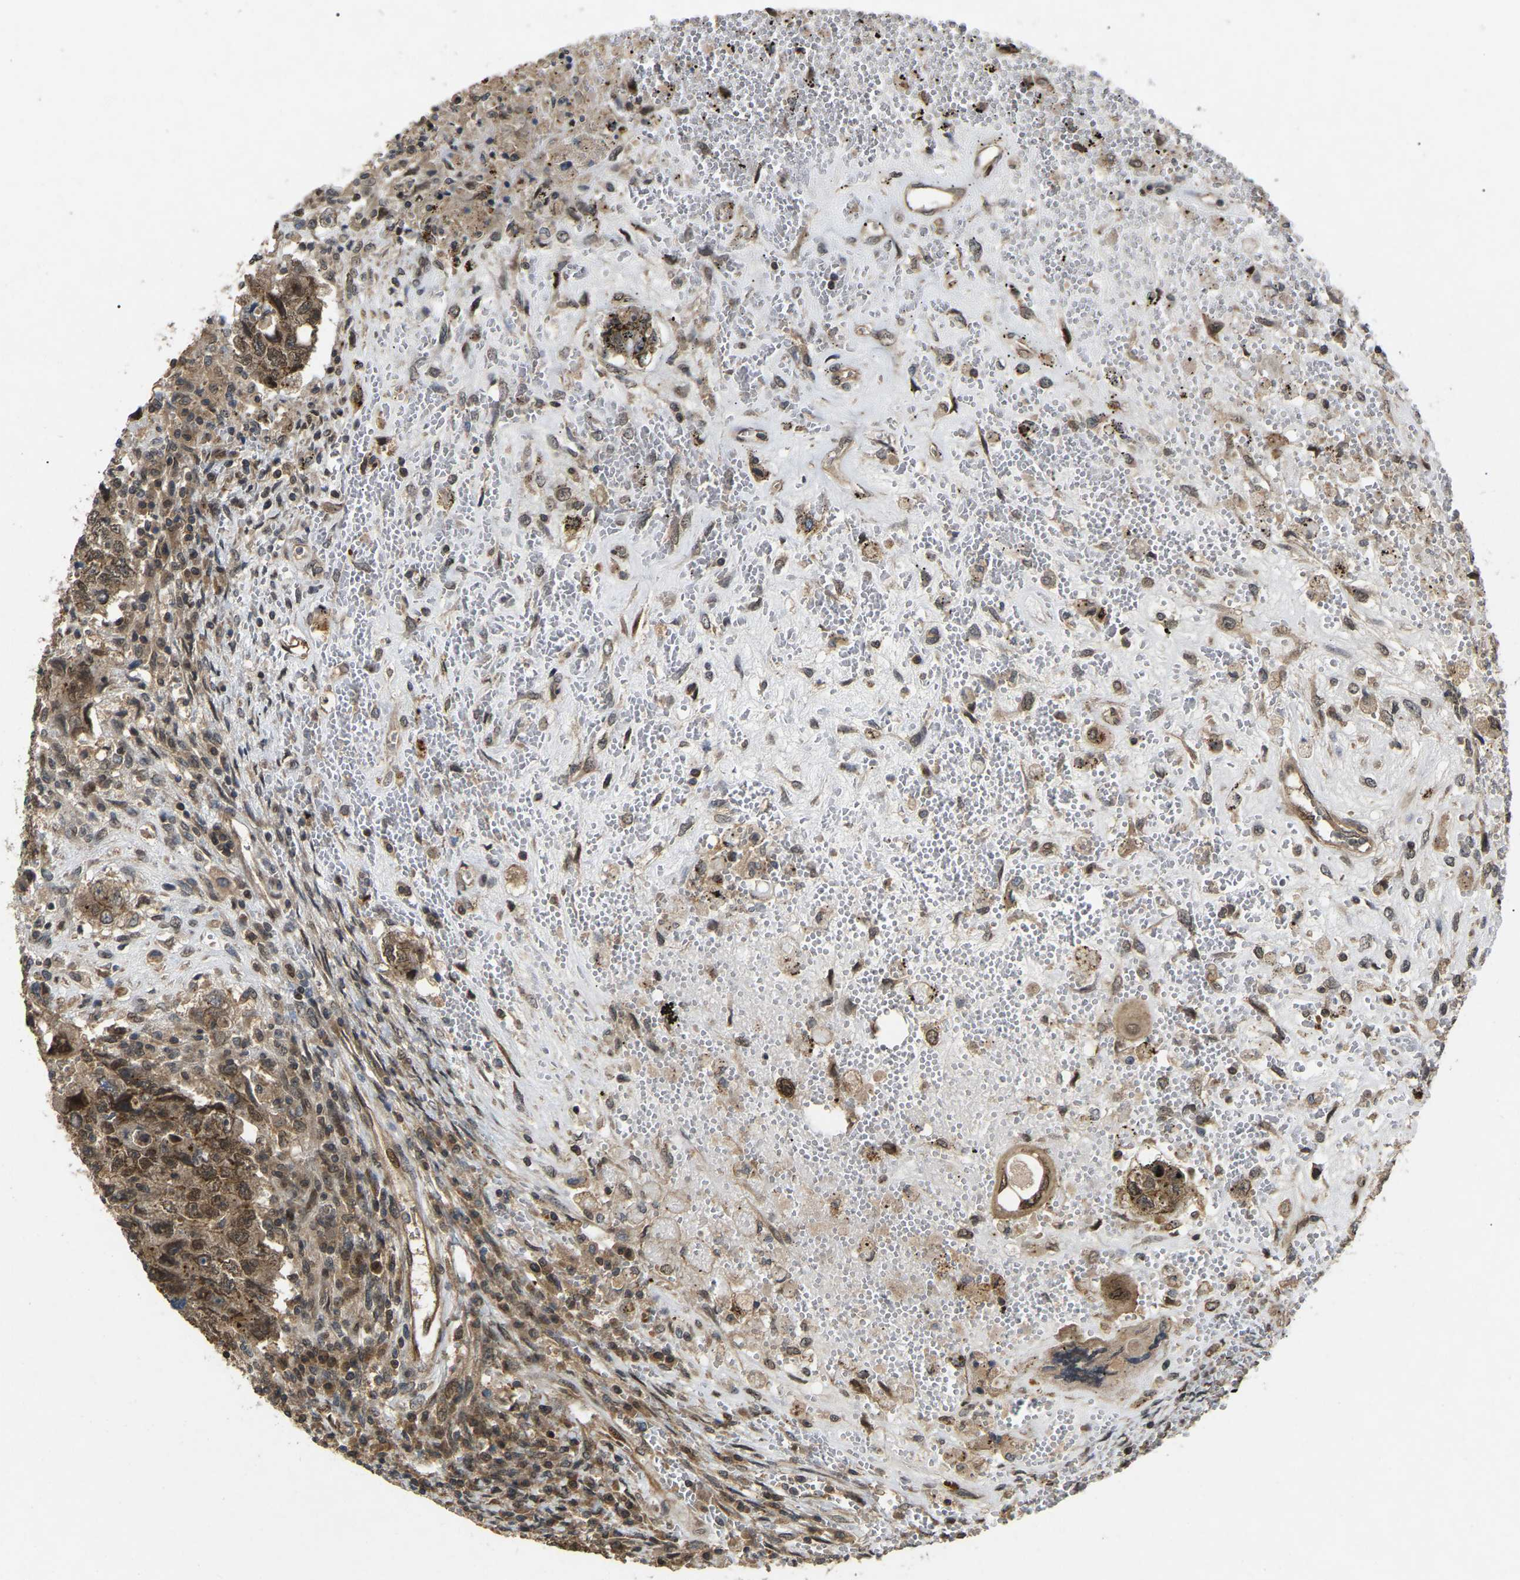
{"staining": {"intensity": "moderate", "quantity": ">75%", "location": "cytoplasmic/membranous,nuclear"}, "tissue": "testis cancer", "cell_type": "Tumor cells", "image_type": "cancer", "snomed": [{"axis": "morphology", "description": "Carcinoma, Embryonal, NOS"}, {"axis": "topography", "description": "Testis"}], "caption": "Testis embryonal carcinoma stained for a protein demonstrates moderate cytoplasmic/membranous and nuclear positivity in tumor cells.", "gene": "KIAA1549", "patient": {"sex": "male", "age": 26}}